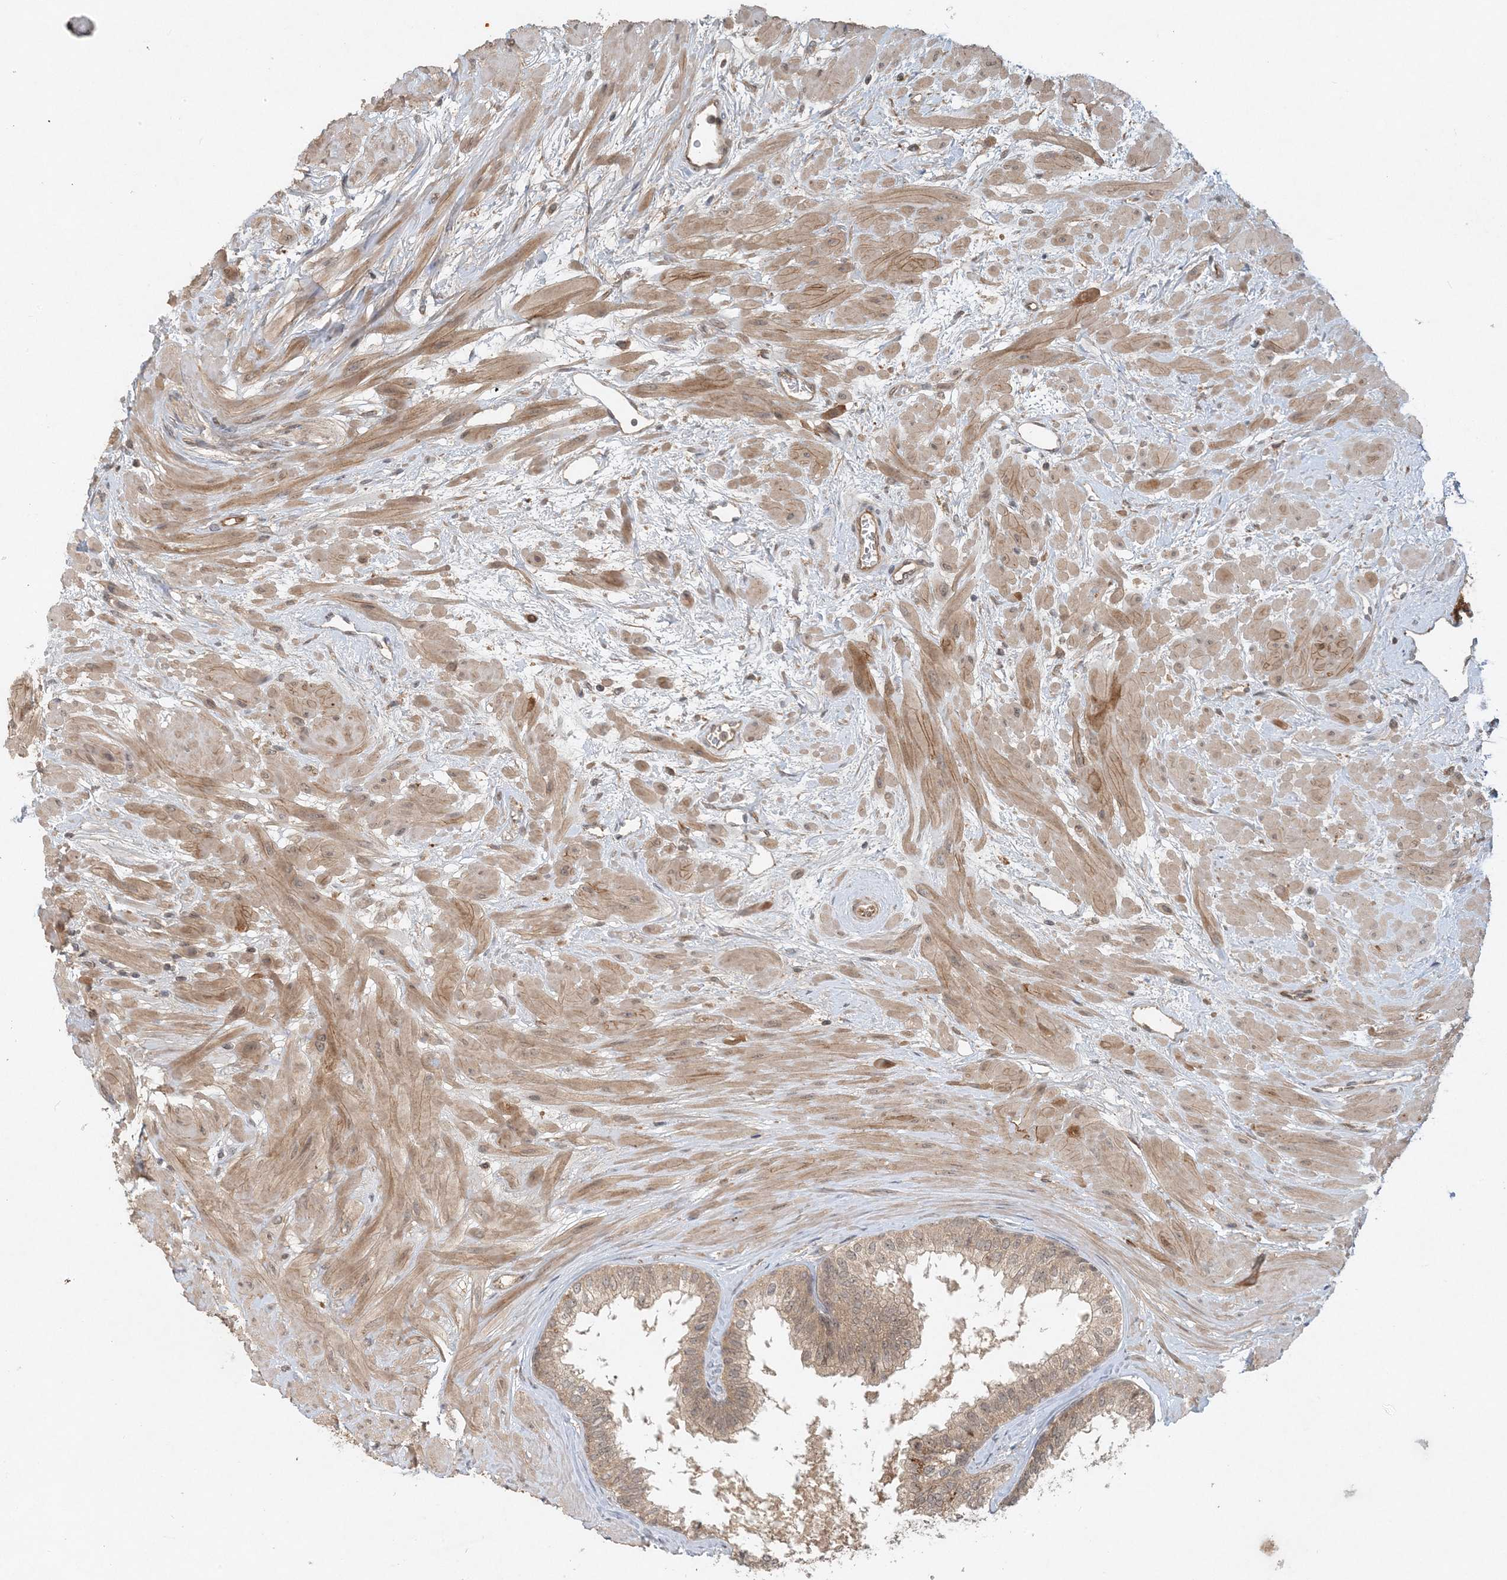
{"staining": {"intensity": "moderate", "quantity": ">75%", "location": "cytoplasmic/membranous"}, "tissue": "prostate", "cell_type": "Glandular cells", "image_type": "normal", "snomed": [{"axis": "morphology", "description": "Normal tissue, NOS"}, {"axis": "topography", "description": "Prostate"}], "caption": "Normal prostate reveals moderate cytoplasmic/membranous staining in about >75% of glandular cells The staining is performed using DAB brown chromogen to label protein expression. The nuclei are counter-stained blue using hematoxylin..", "gene": "ZCCHC4", "patient": {"sex": "male", "age": 48}}